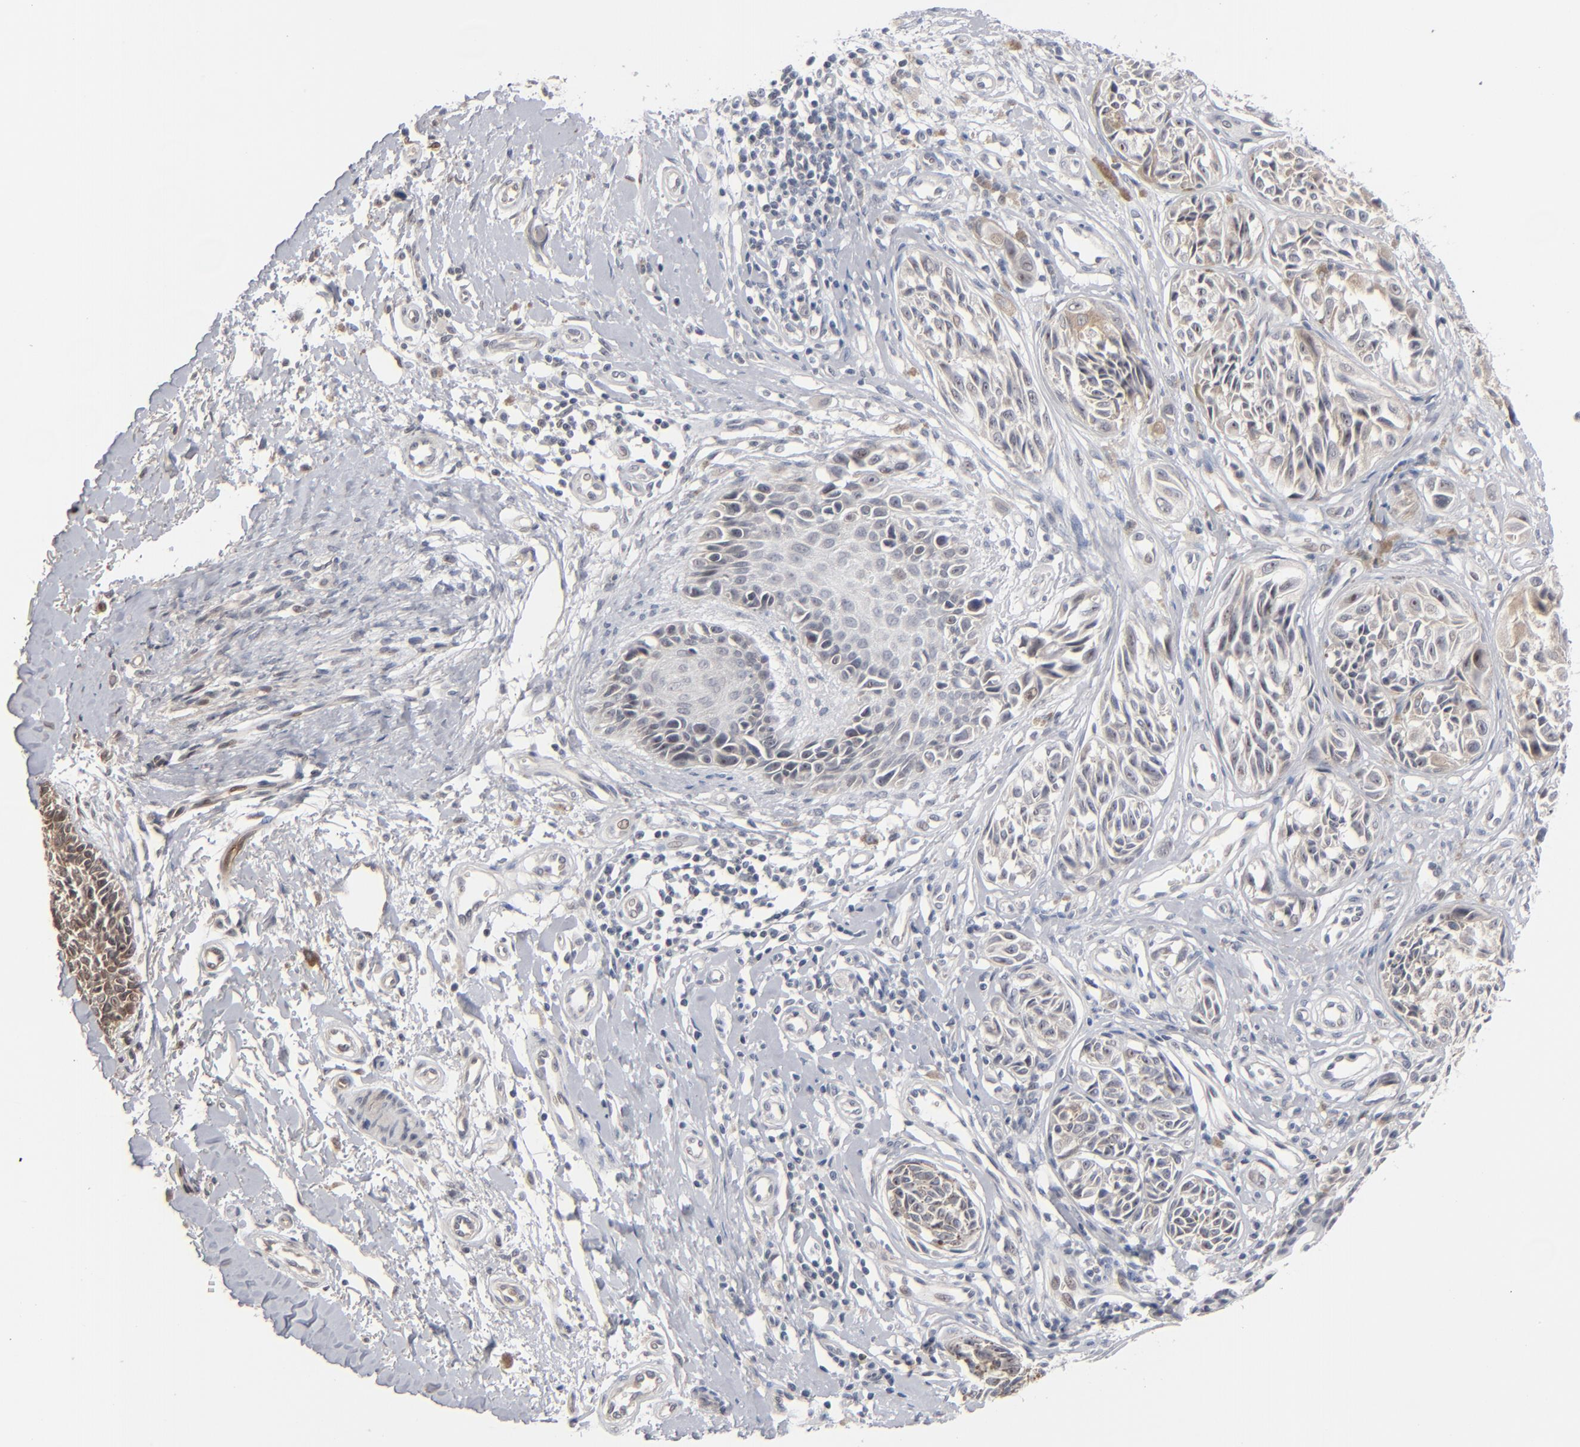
{"staining": {"intensity": "negative", "quantity": "none", "location": "none"}, "tissue": "melanoma", "cell_type": "Tumor cells", "image_type": "cancer", "snomed": [{"axis": "morphology", "description": "Malignant melanoma, NOS"}, {"axis": "topography", "description": "Skin"}], "caption": "Histopathology image shows no significant protein staining in tumor cells of melanoma.", "gene": "POF1B", "patient": {"sex": "male", "age": 67}}